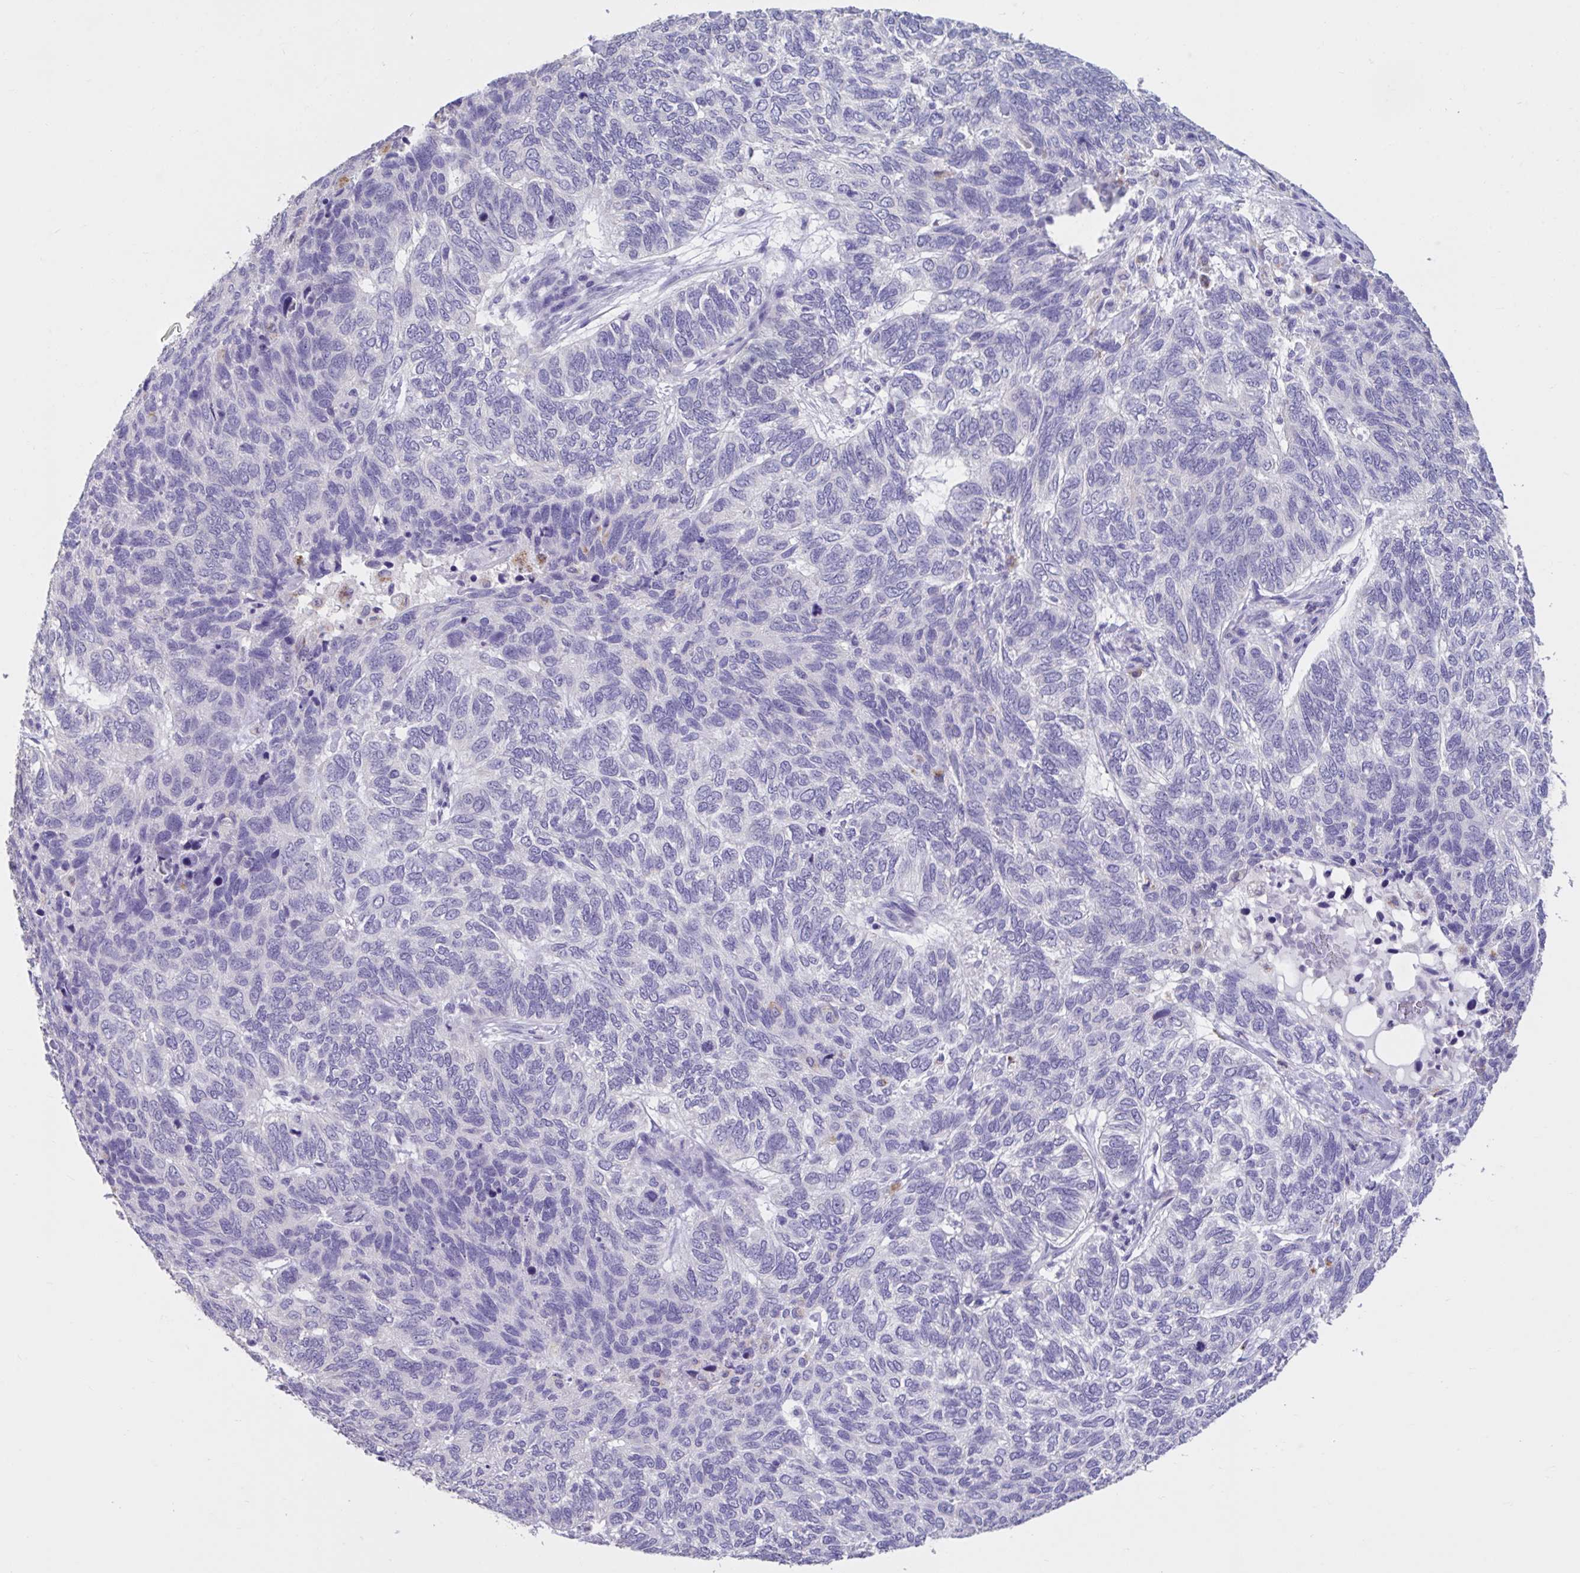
{"staining": {"intensity": "negative", "quantity": "none", "location": "none"}, "tissue": "skin cancer", "cell_type": "Tumor cells", "image_type": "cancer", "snomed": [{"axis": "morphology", "description": "Basal cell carcinoma"}, {"axis": "topography", "description": "Skin"}], "caption": "Tumor cells are negative for brown protein staining in basal cell carcinoma (skin).", "gene": "GPR162", "patient": {"sex": "female", "age": 65}}